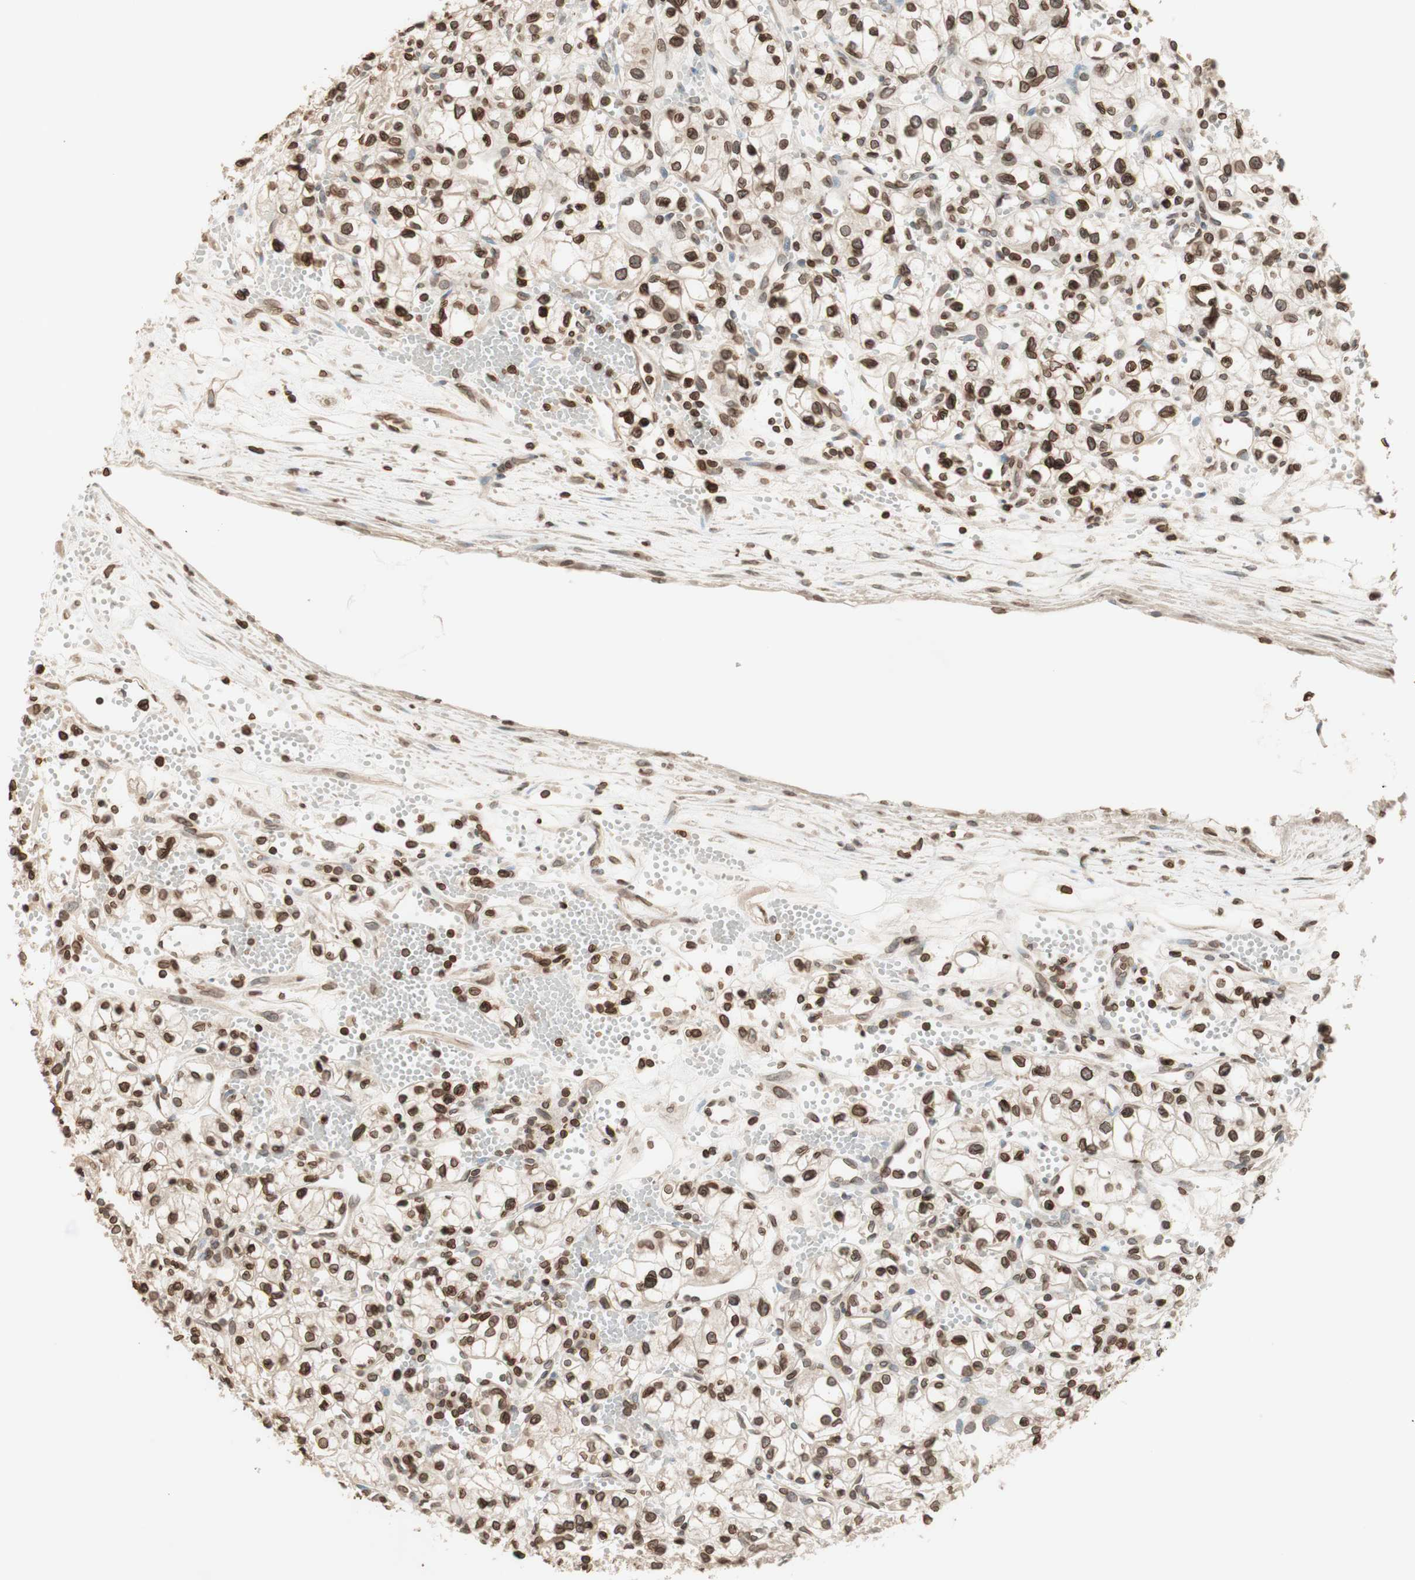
{"staining": {"intensity": "moderate", "quantity": ">75%", "location": "nuclear"}, "tissue": "renal cancer", "cell_type": "Tumor cells", "image_type": "cancer", "snomed": [{"axis": "morphology", "description": "Normal tissue, NOS"}, {"axis": "morphology", "description": "Adenocarcinoma, NOS"}, {"axis": "topography", "description": "Kidney"}], "caption": "IHC of renal cancer (adenocarcinoma) reveals medium levels of moderate nuclear staining in about >75% of tumor cells. (DAB (3,3'-diaminobenzidine) = brown stain, brightfield microscopy at high magnification).", "gene": "TMPO", "patient": {"sex": "male", "age": 59}}